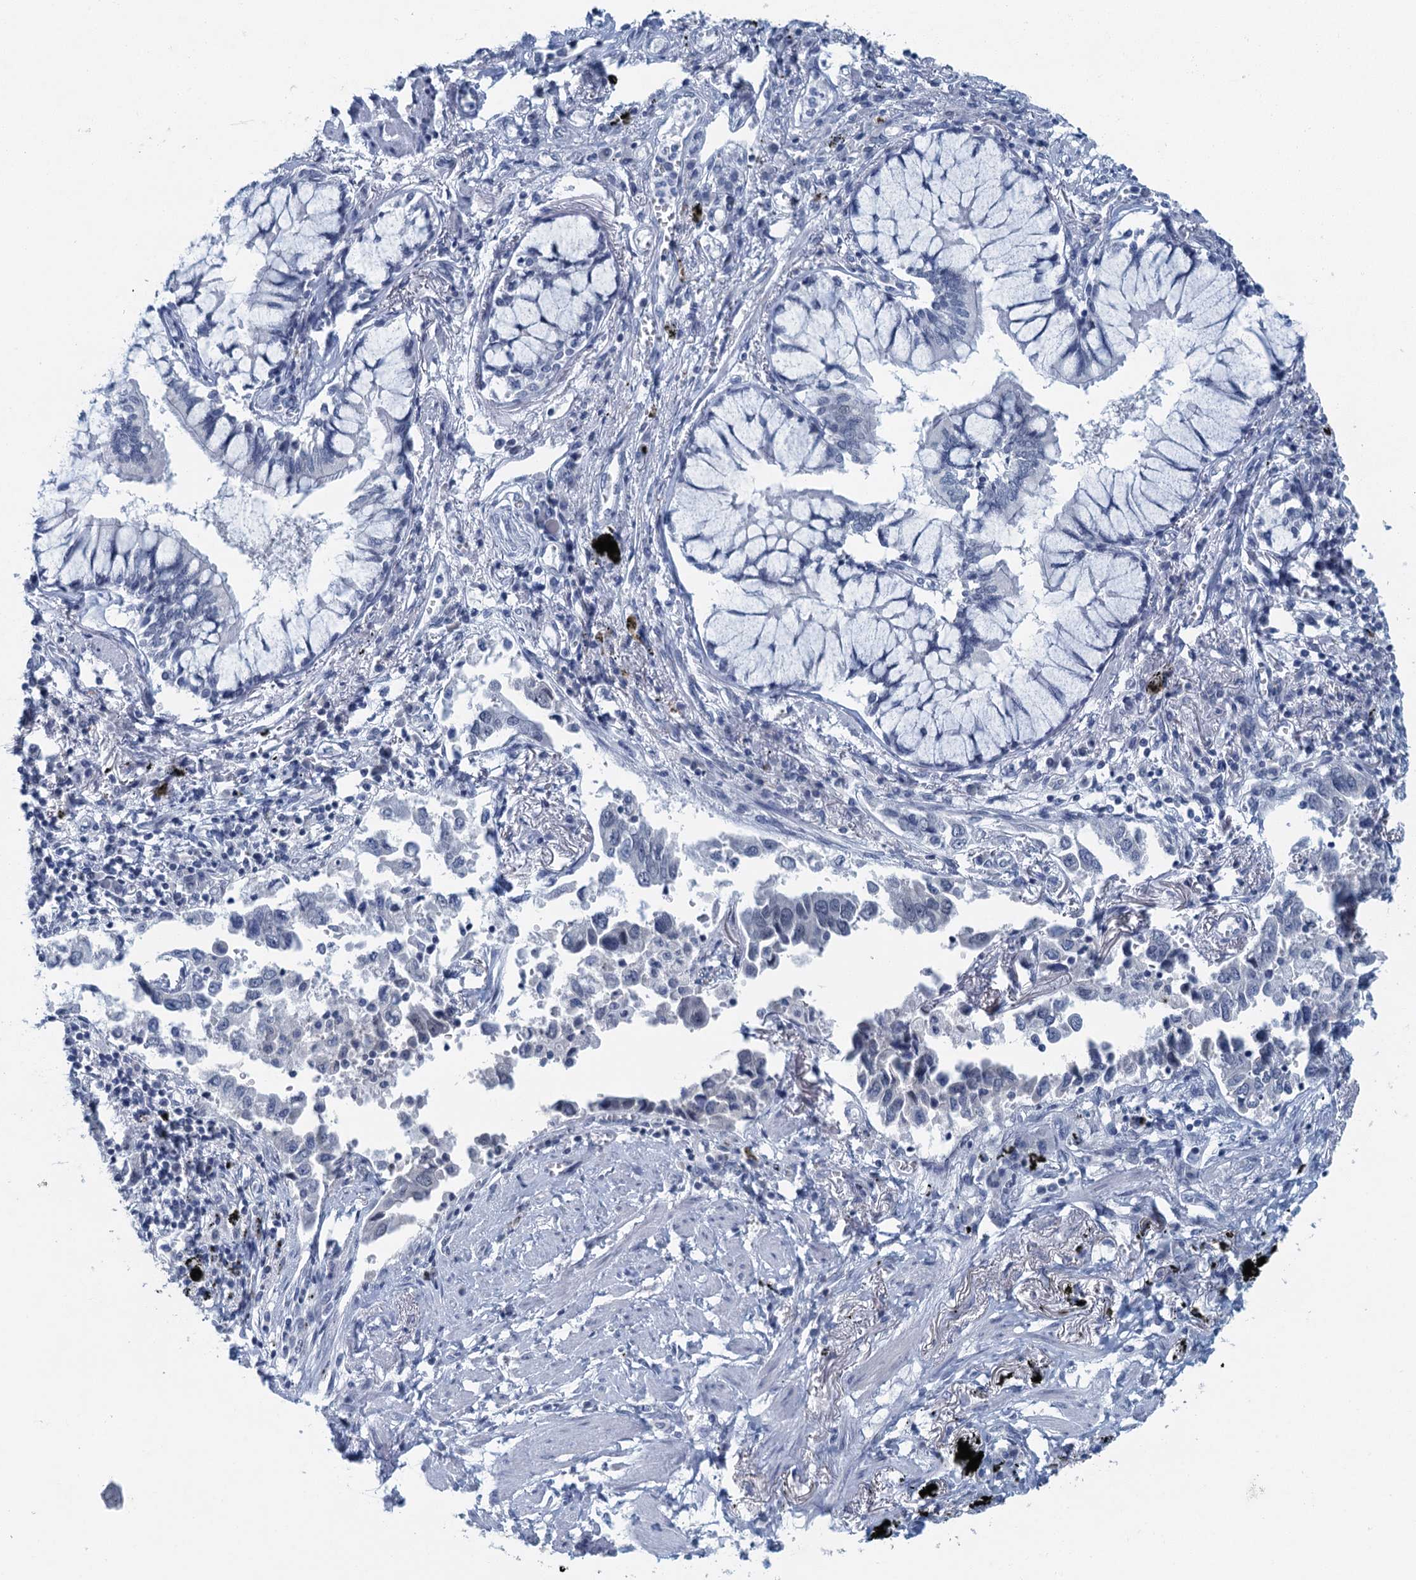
{"staining": {"intensity": "negative", "quantity": "none", "location": "none"}, "tissue": "lung cancer", "cell_type": "Tumor cells", "image_type": "cancer", "snomed": [{"axis": "morphology", "description": "Adenocarcinoma, NOS"}, {"axis": "topography", "description": "Lung"}], "caption": "Immunohistochemistry (IHC) histopathology image of neoplastic tissue: human adenocarcinoma (lung) stained with DAB demonstrates no significant protein positivity in tumor cells.", "gene": "ENSG00000131152", "patient": {"sex": "male", "age": 67}}